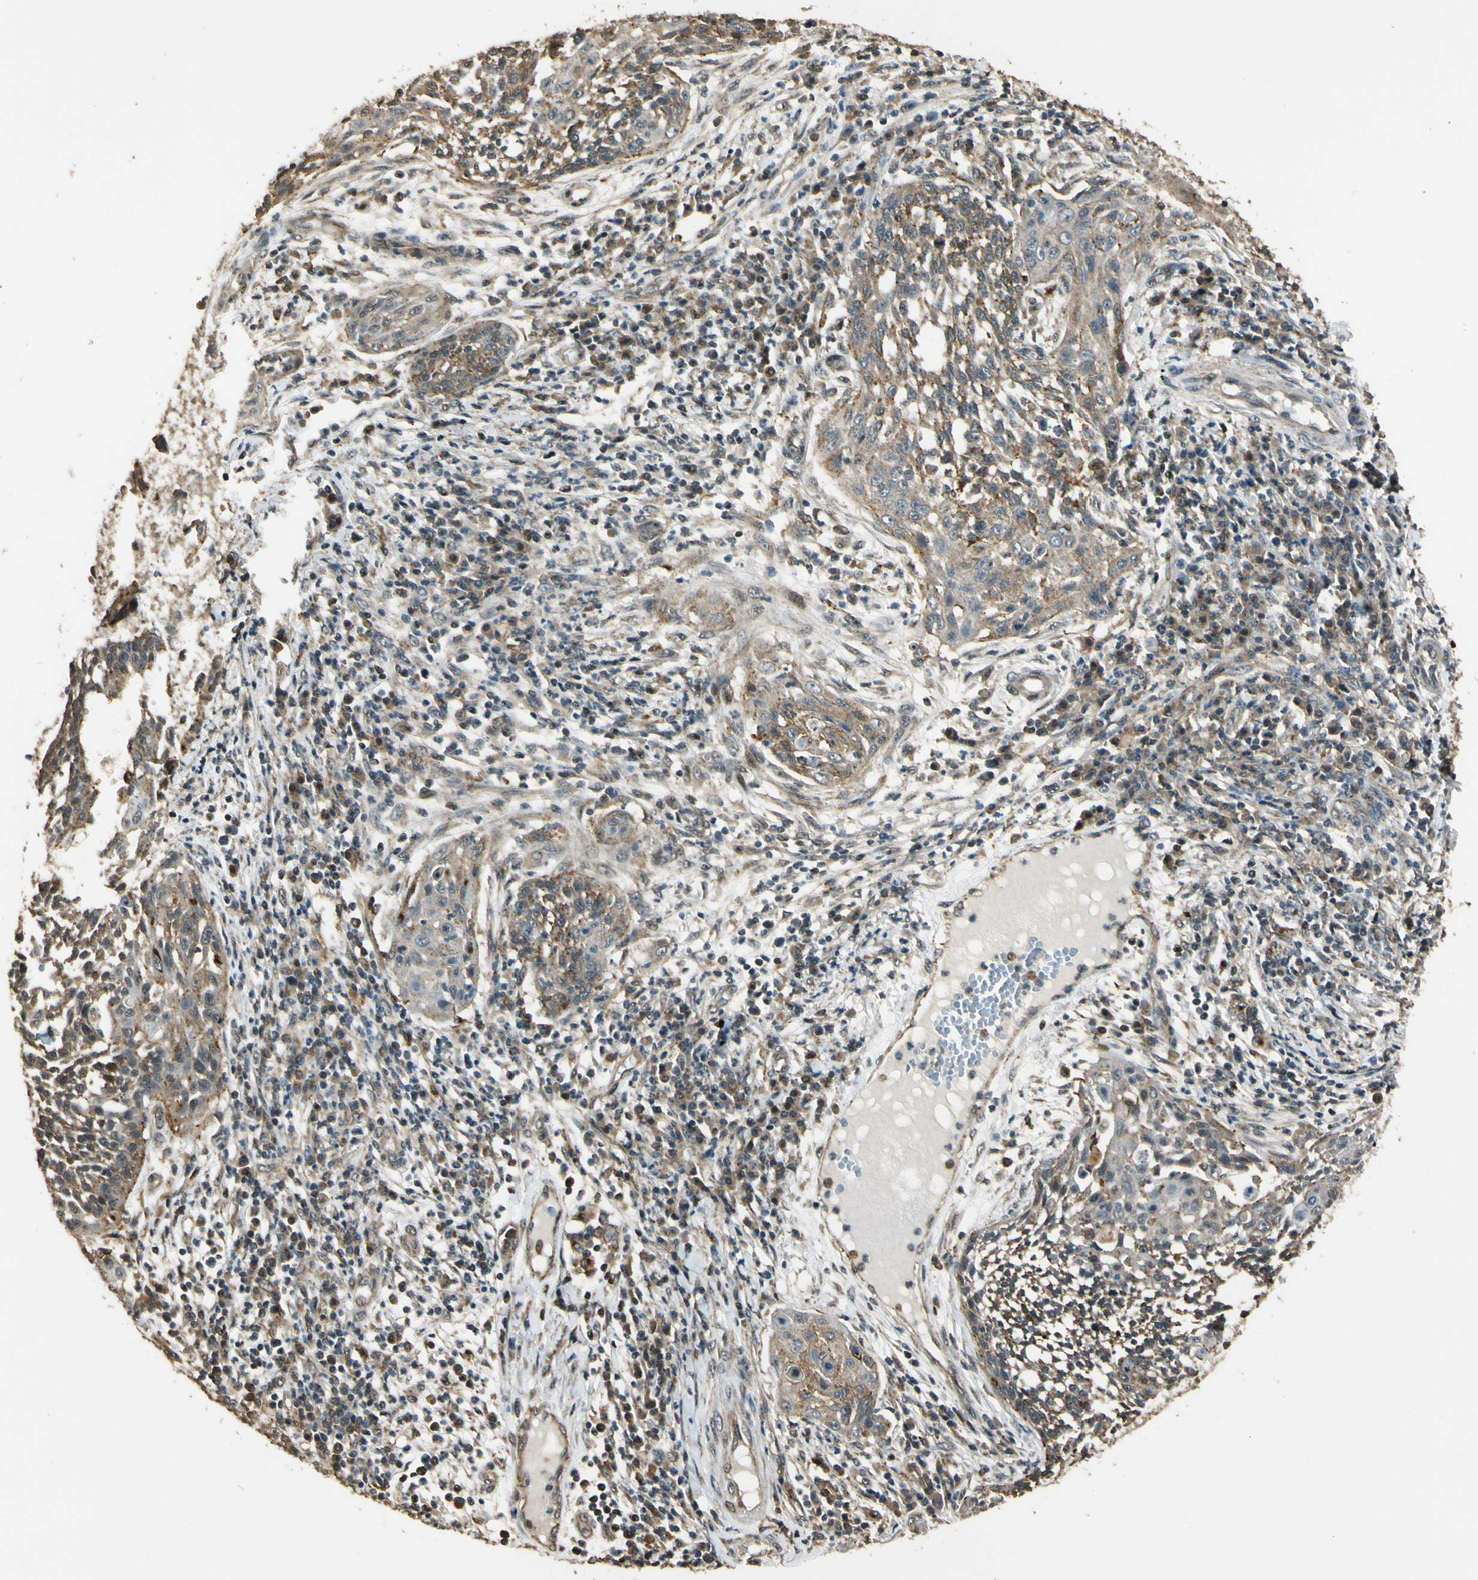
{"staining": {"intensity": "moderate", "quantity": "25%-75%", "location": "cytoplasmic/membranous"}, "tissue": "cervical cancer", "cell_type": "Tumor cells", "image_type": "cancer", "snomed": [{"axis": "morphology", "description": "Squamous cell carcinoma, NOS"}, {"axis": "topography", "description": "Cervix"}], "caption": "Immunohistochemical staining of human cervical squamous cell carcinoma shows medium levels of moderate cytoplasmic/membranous protein expression in about 25%-75% of tumor cells.", "gene": "LAMTOR1", "patient": {"sex": "female", "age": 34}}